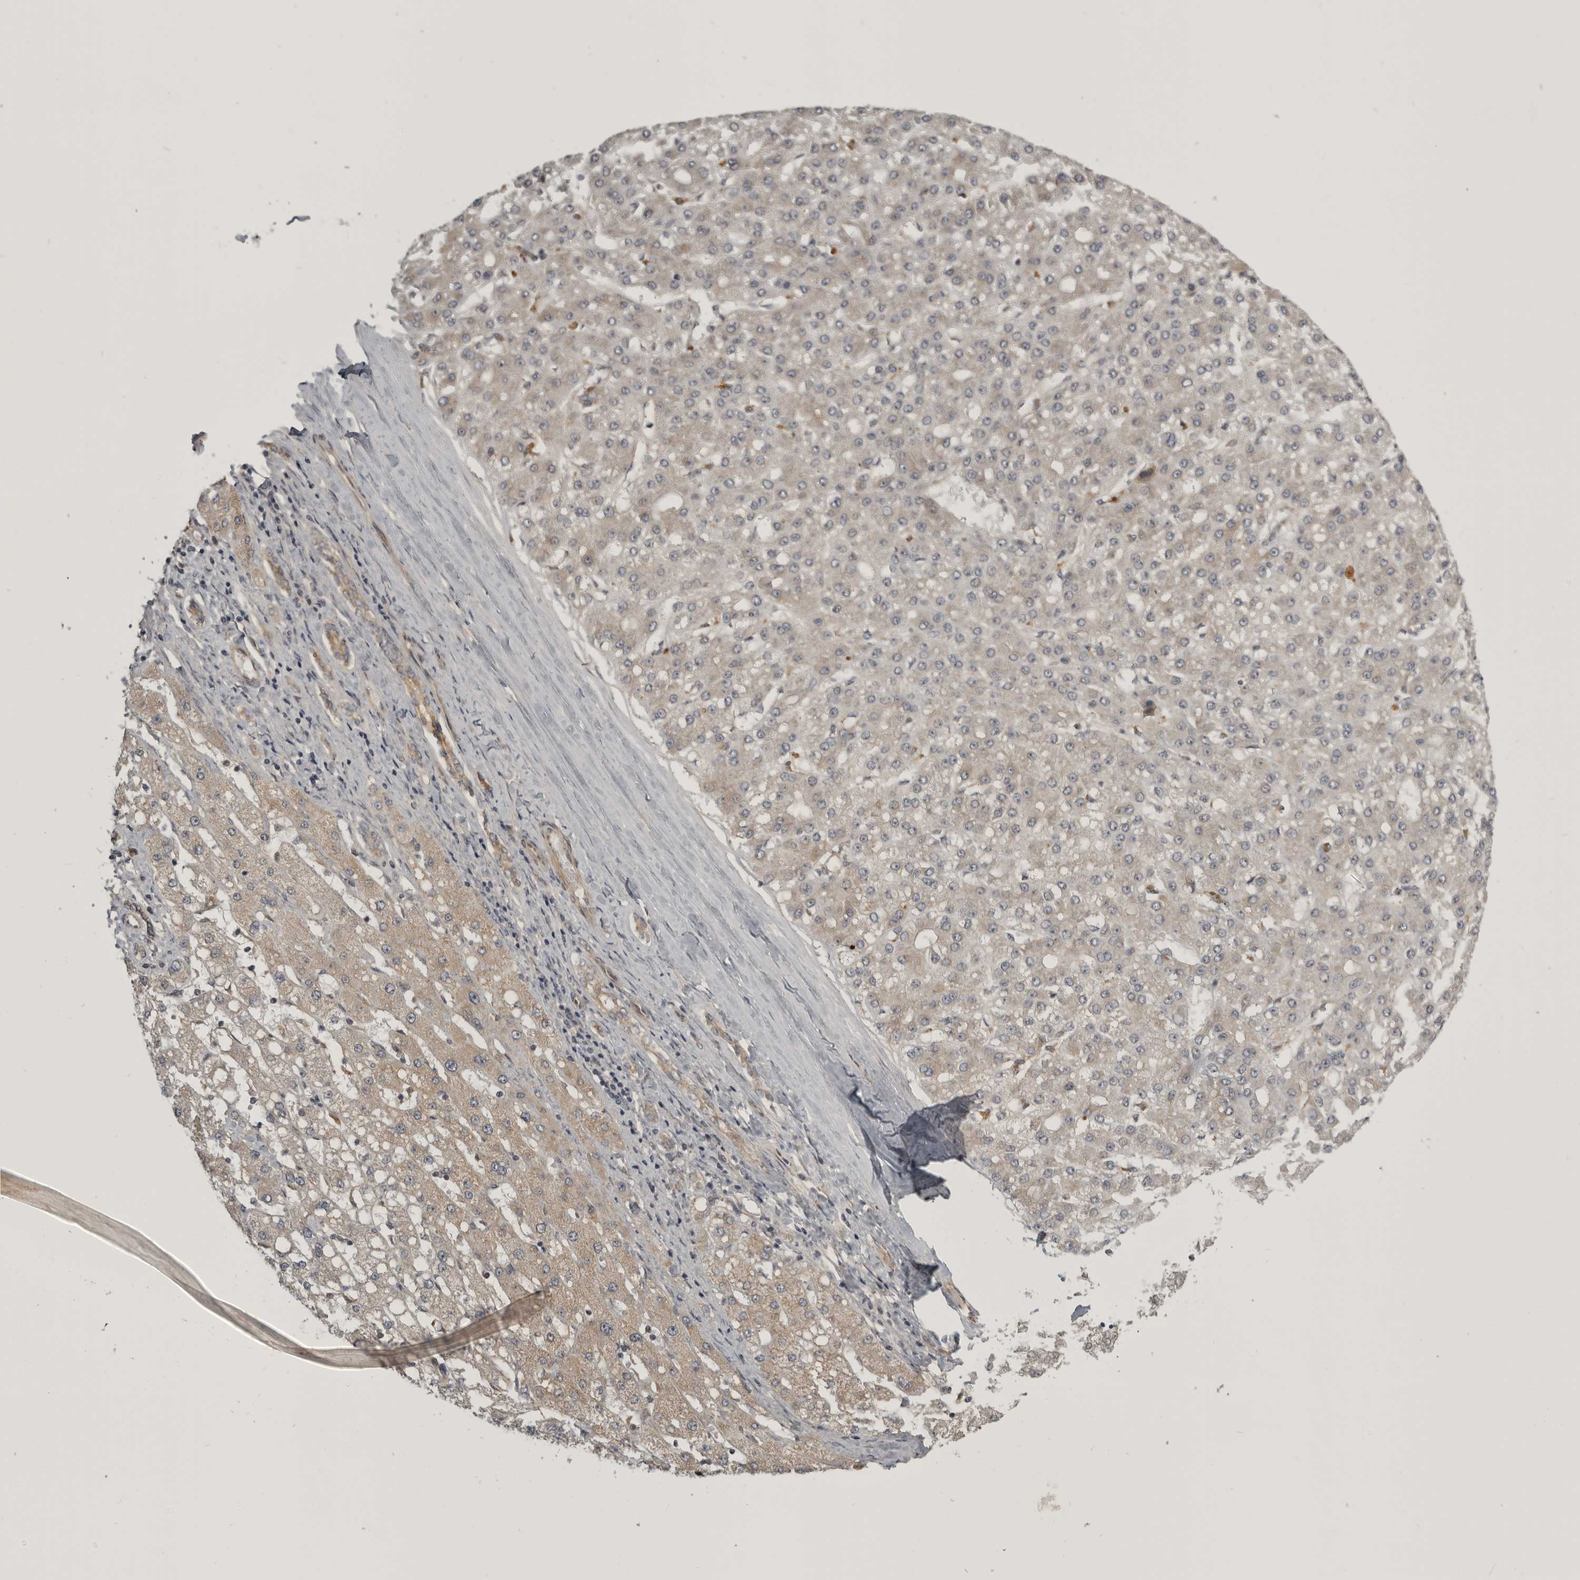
{"staining": {"intensity": "weak", "quantity": "25%-75%", "location": "cytoplasmic/membranous"}, "tissue": "liver cancer", "cell_type": "Tumor cells", "image_type": "cancer", "snomed": [{"axis": "morphology", "description": "Carcinoma, Hepatocellular, NOS"}, {"axis": "topography", "description": "Liver"}], "caption": "Immunohistochemistry of liver hepatocellular carcinoma reveals low levels of weak cytoplasmic/membranous staining in about 25%-75% of tumor cells.", "gene": "CUEDC1", "patient": {"sex": "male", "age": 67}}